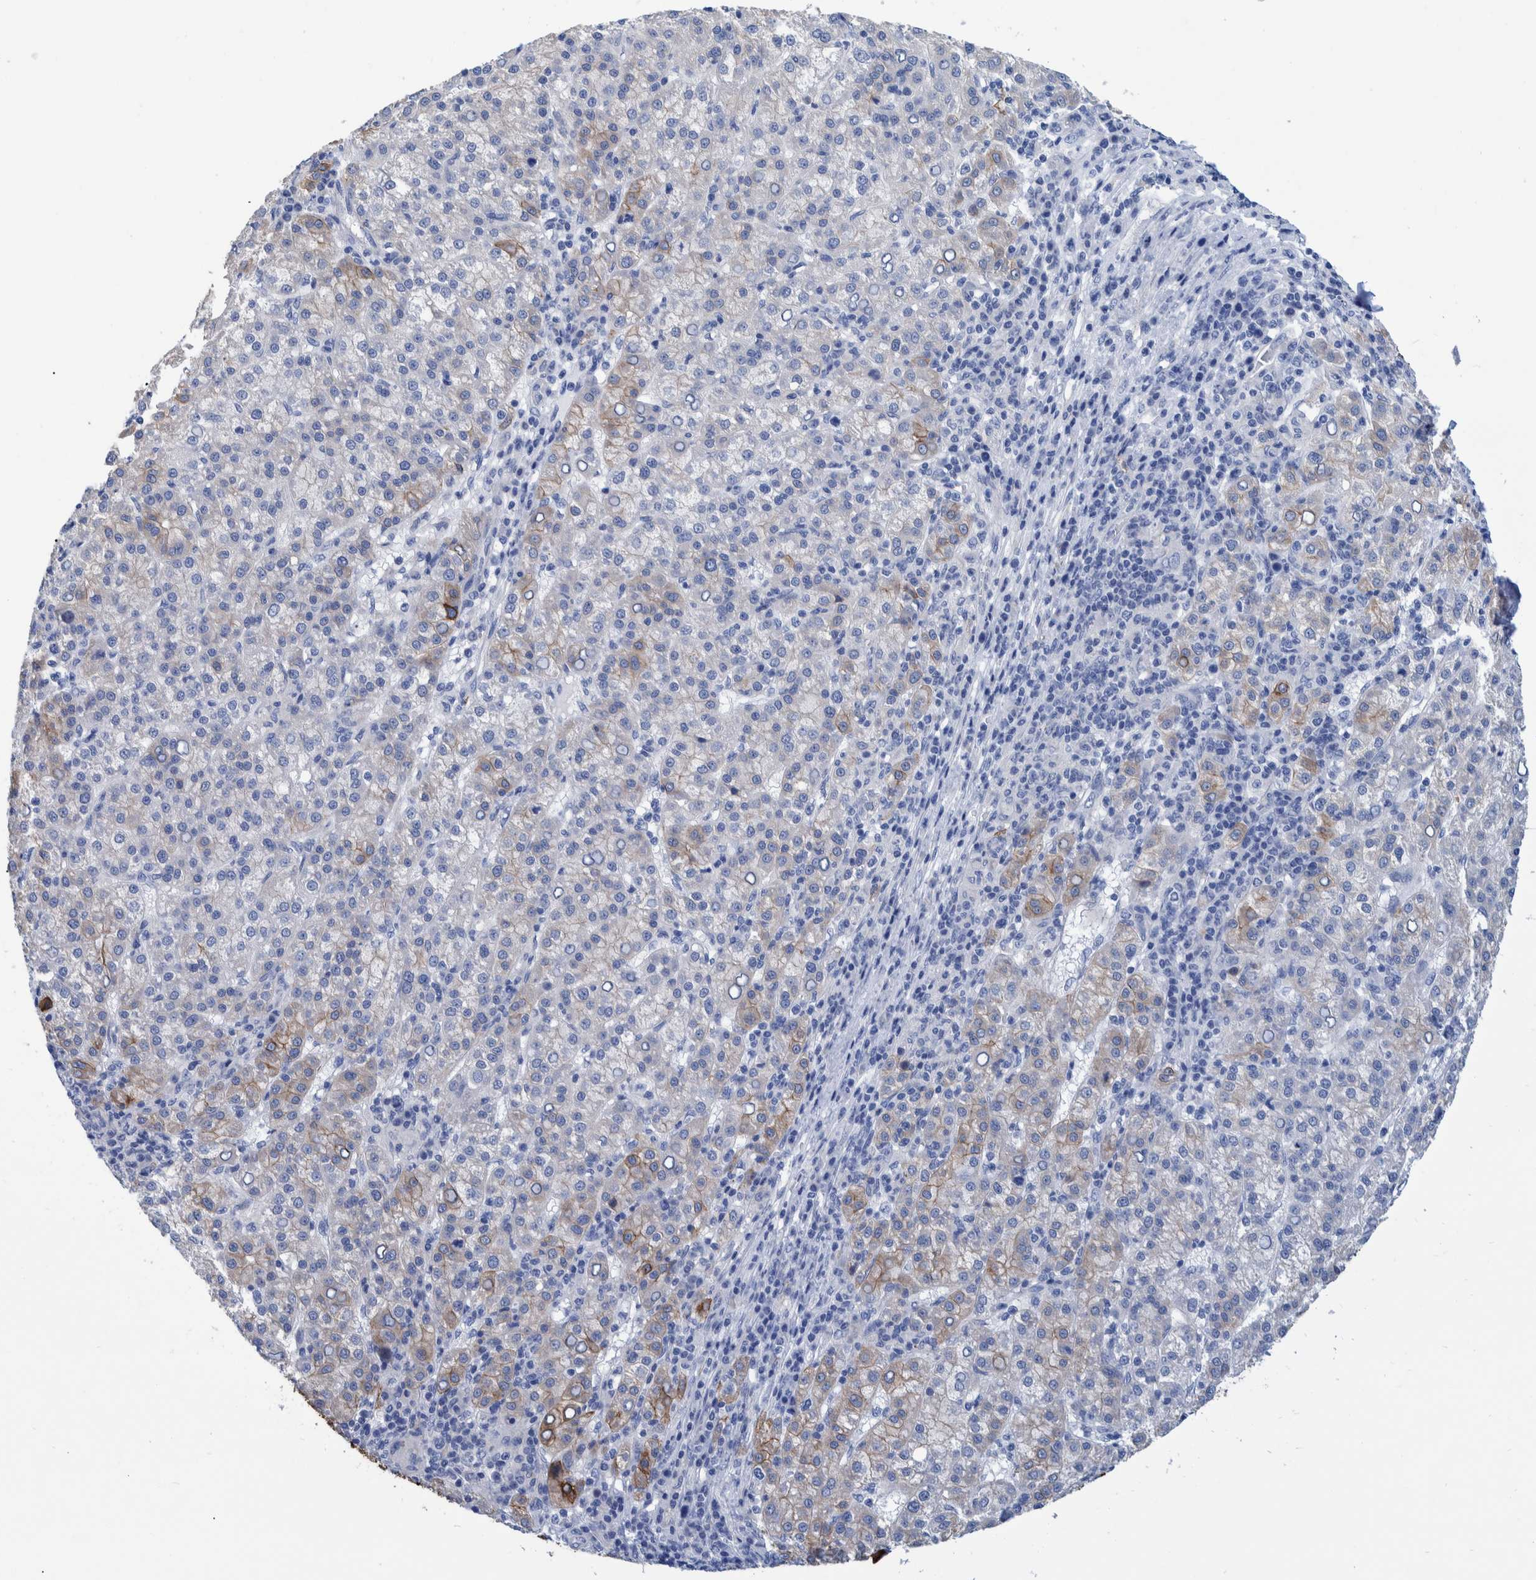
{"staining": {"intensity": "moderate", "quantity": "<25%", "location": "cytoplasmic/membranous"}, "tissue": "liver cancer", "cell_type": "Tumor cells", "image_type": "cancer", "snomed": [{"axis": "morphology", "description": "Carcinoma, Hepatocellular, NOS"}, {"axis": "topography", "description": "Liver"}], "caption": "A brown stain shows moderate cytoplasmic/membranous positivity of a protein in hepatocellular carcinoma (liver) tumor cells. (Brightfield microscopy of DAB IHC at high magnification).", "gene": "MKS1", "patient": {"sex": "female", "age": 58}}